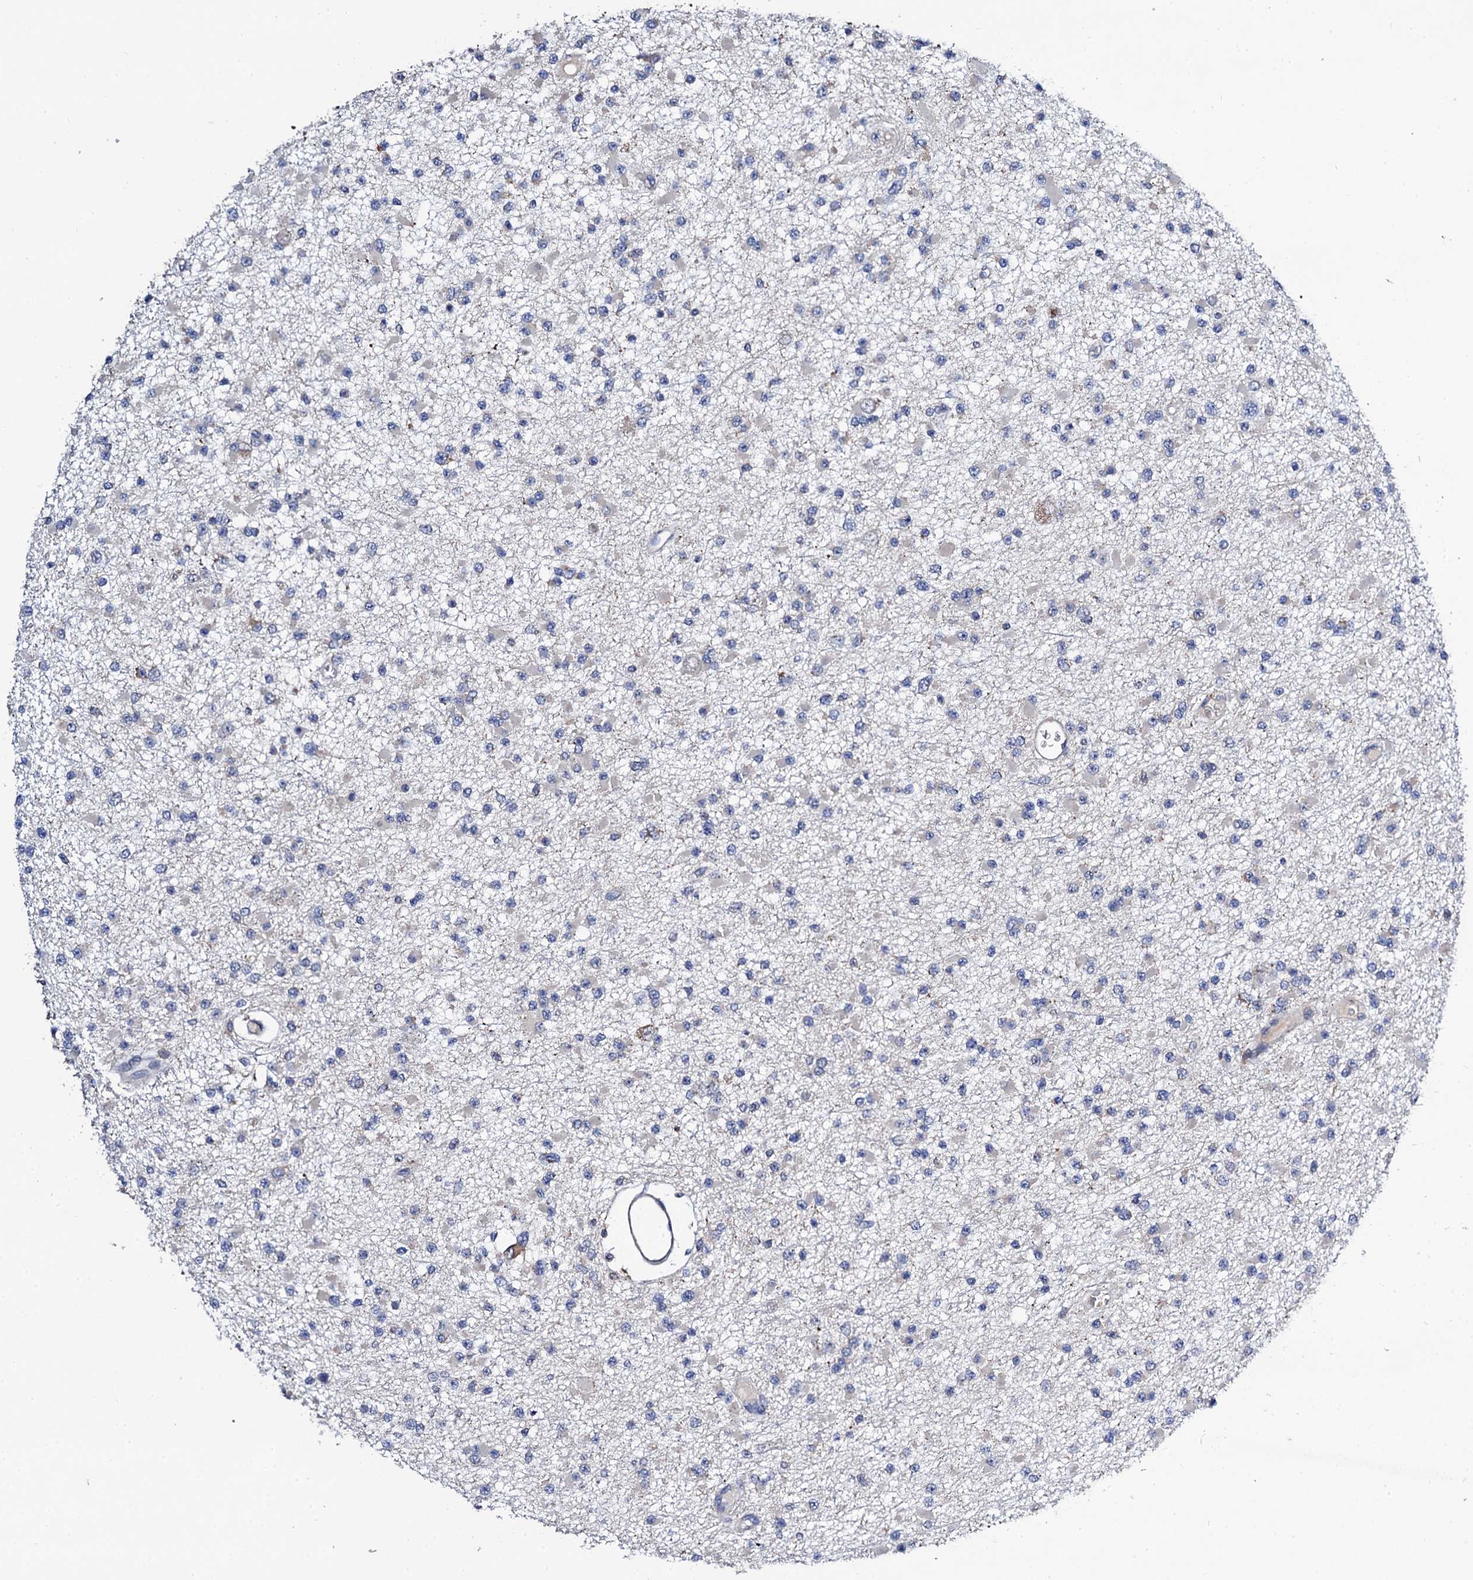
{"staining": {"intensity": "negative", "quantity": "none", "location": "none"}, "tissue": "glioma", "cell_type": "Tumor cells", "image_type": "cancer", "snomed": [{"axis": "morphology", "description": "Glioma, malignant, Low grade"}, {"axis": "topography", "description": "Brain"}], "caption": "Immunohistochemistry (IHC) photomicrograph of human glioma stained for a protein (brown), which demonstrates no positivity in tumor cells. (DAB immunohistochemistry, high magnification).", "gene": "COG4", "patient": {"sex": "female", "age": 22}}